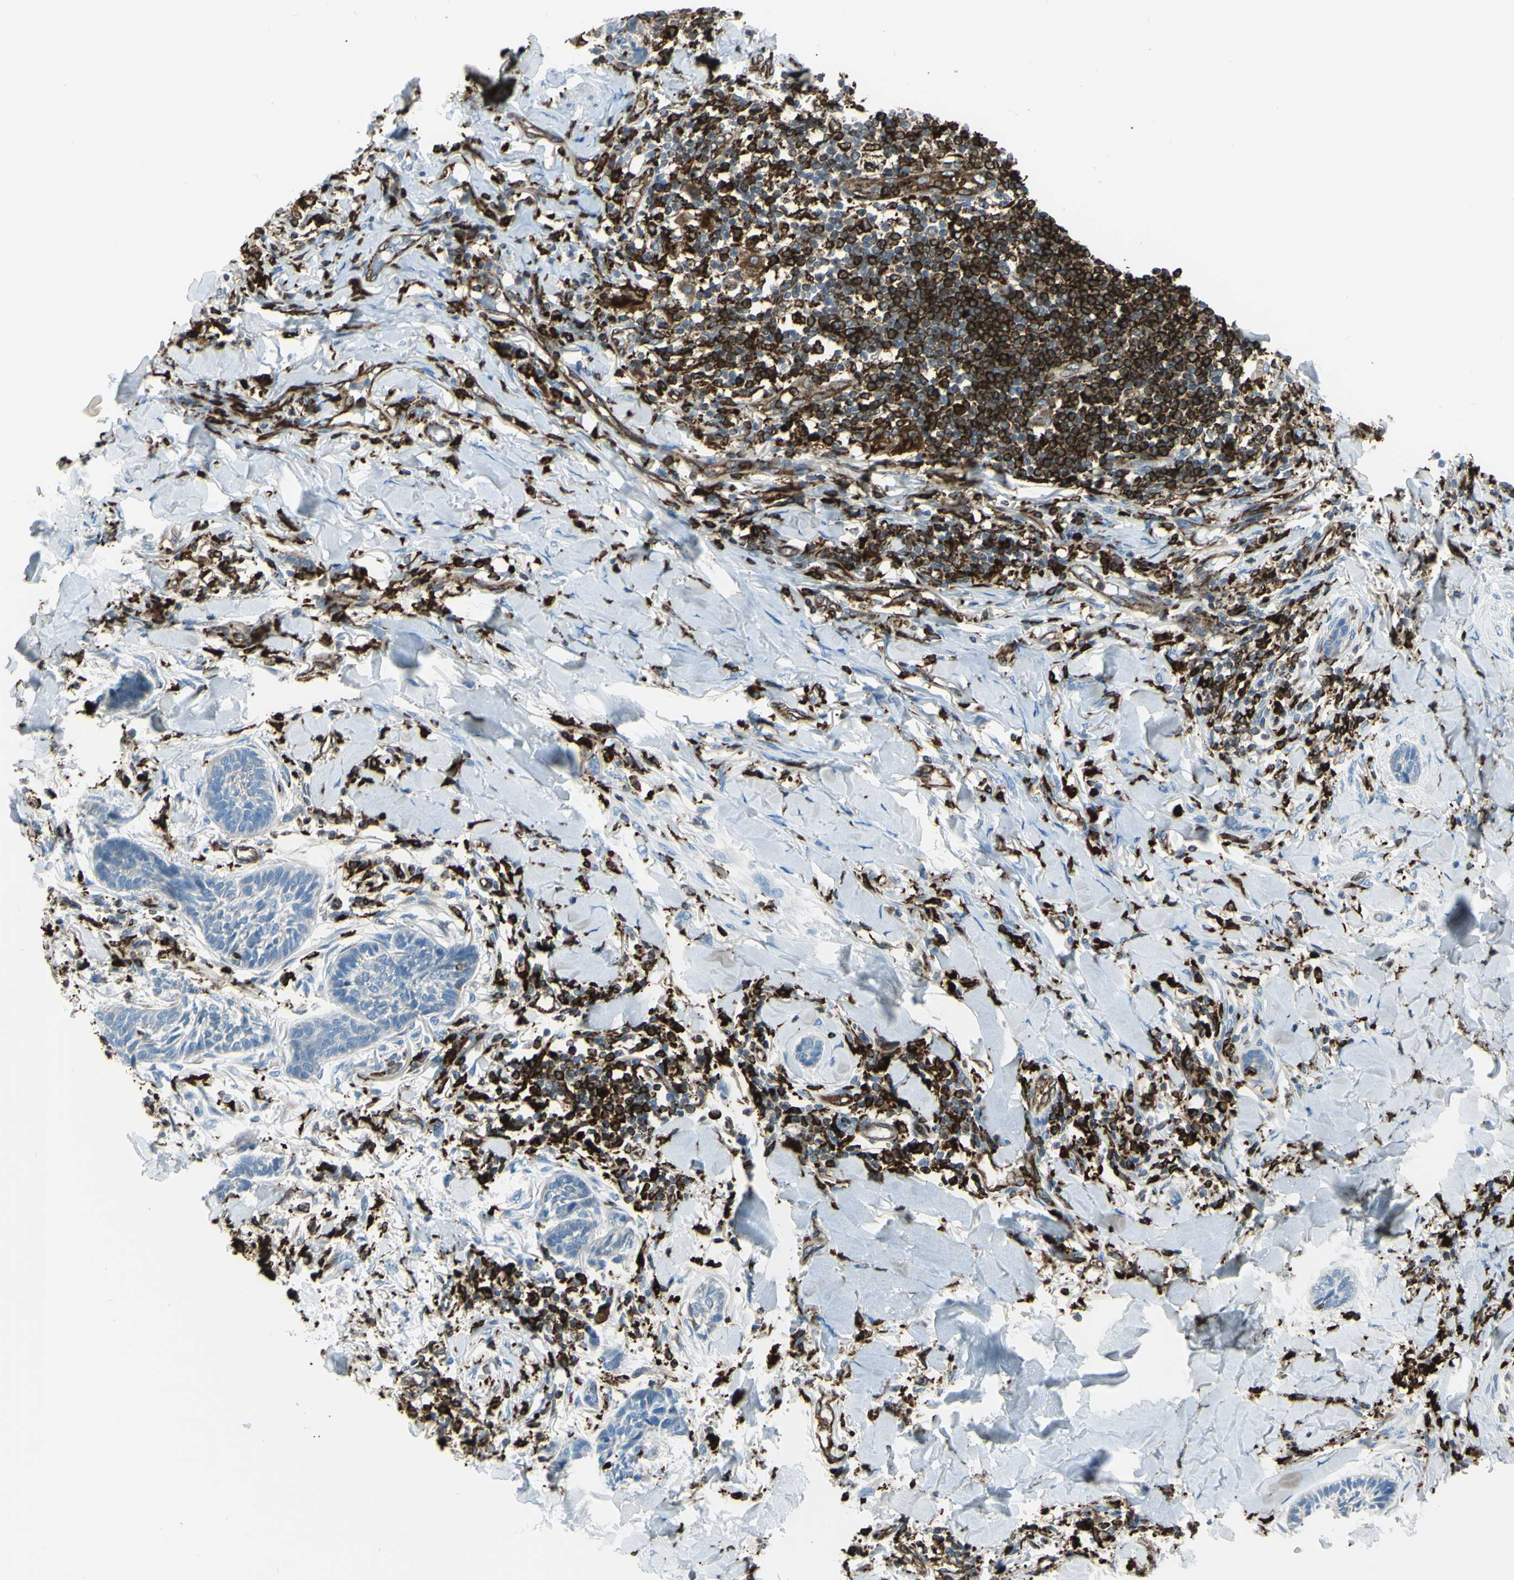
{"staining": {"intensity": "negative", "quantity": "none", "location": "none"}, "tissue": "skin cancer", "cell_type": "Tumor cells", "image_type": "cancer", "snomed": [{"axis": "morphology", "description": "Papilloma, NOS"}, {"axis": "morphology", "description": "Basal cell carcinoma"}, {"axis": "topography", "description": "Skin"}], "caption": "Immunohistochemistry (IHC) photomicrograph of neoplastic tissue: human skin papilloma stained with DAB (3,3'-diaminobenzidine) reveals no significant protein staining in tumor cells. (Brightfield microscopy of DAB immunohistochemistry (IHC) at high magnification).", "gene": "CD74", "patient": {"sex": "male", "age": 87}}